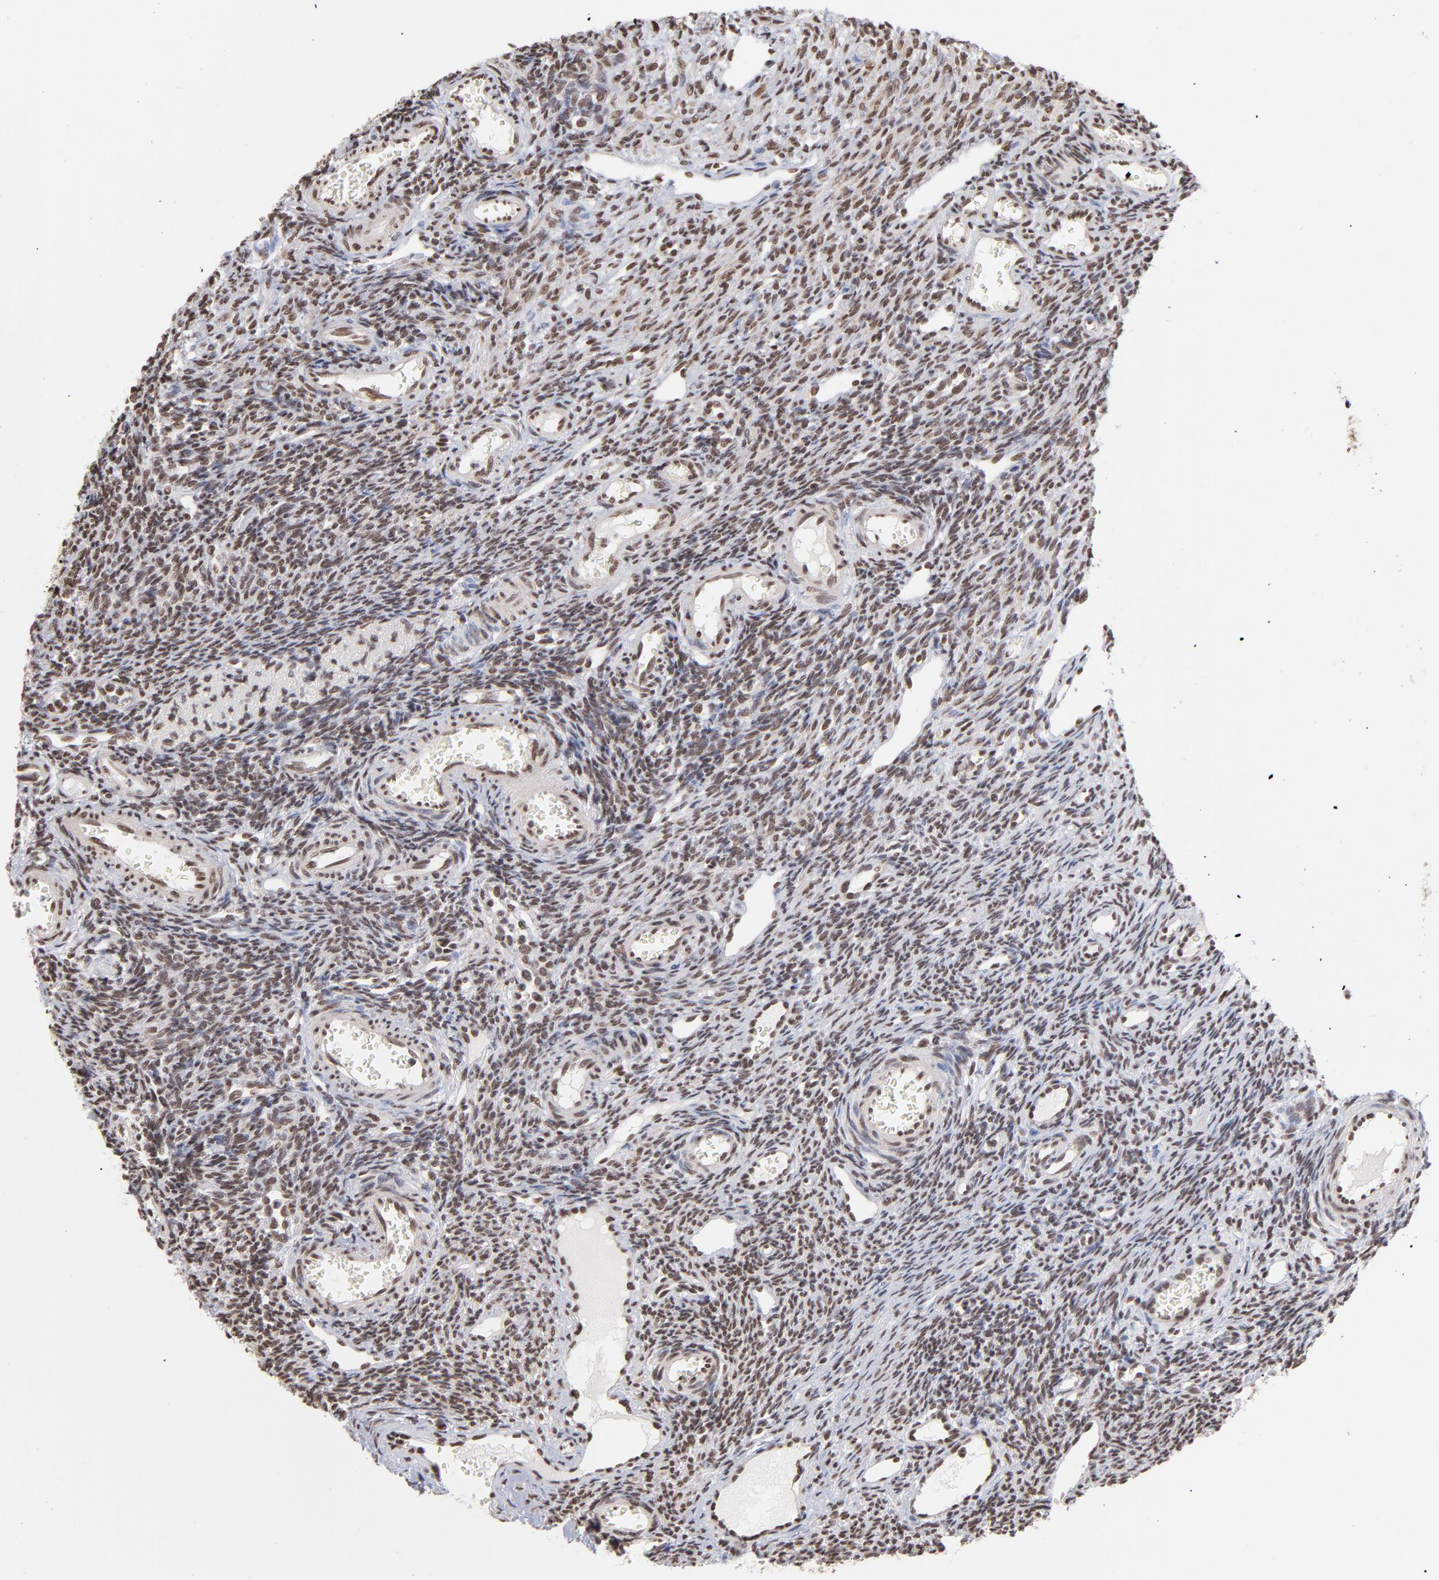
{"staining": {"intensity": "strong", "quantity": ">75%", "location": "nuclear"}, "tissue": "ovary", "cell_type": "Follicle cells", "image_type": "normal", "snomed": [{"axis": "morphology", "description": "Normal tissue, NOS"}, {"axis": "topography", "description": "Ovary"}], "caption": "An immunohistochemistry photomicrograph of benign tissue is shown. Protein staining in brown labels strong nuclear positivity in ovary within follicle cells.", "gene": "ZNF3", "patient": {"sex": "female", "age": 33}}